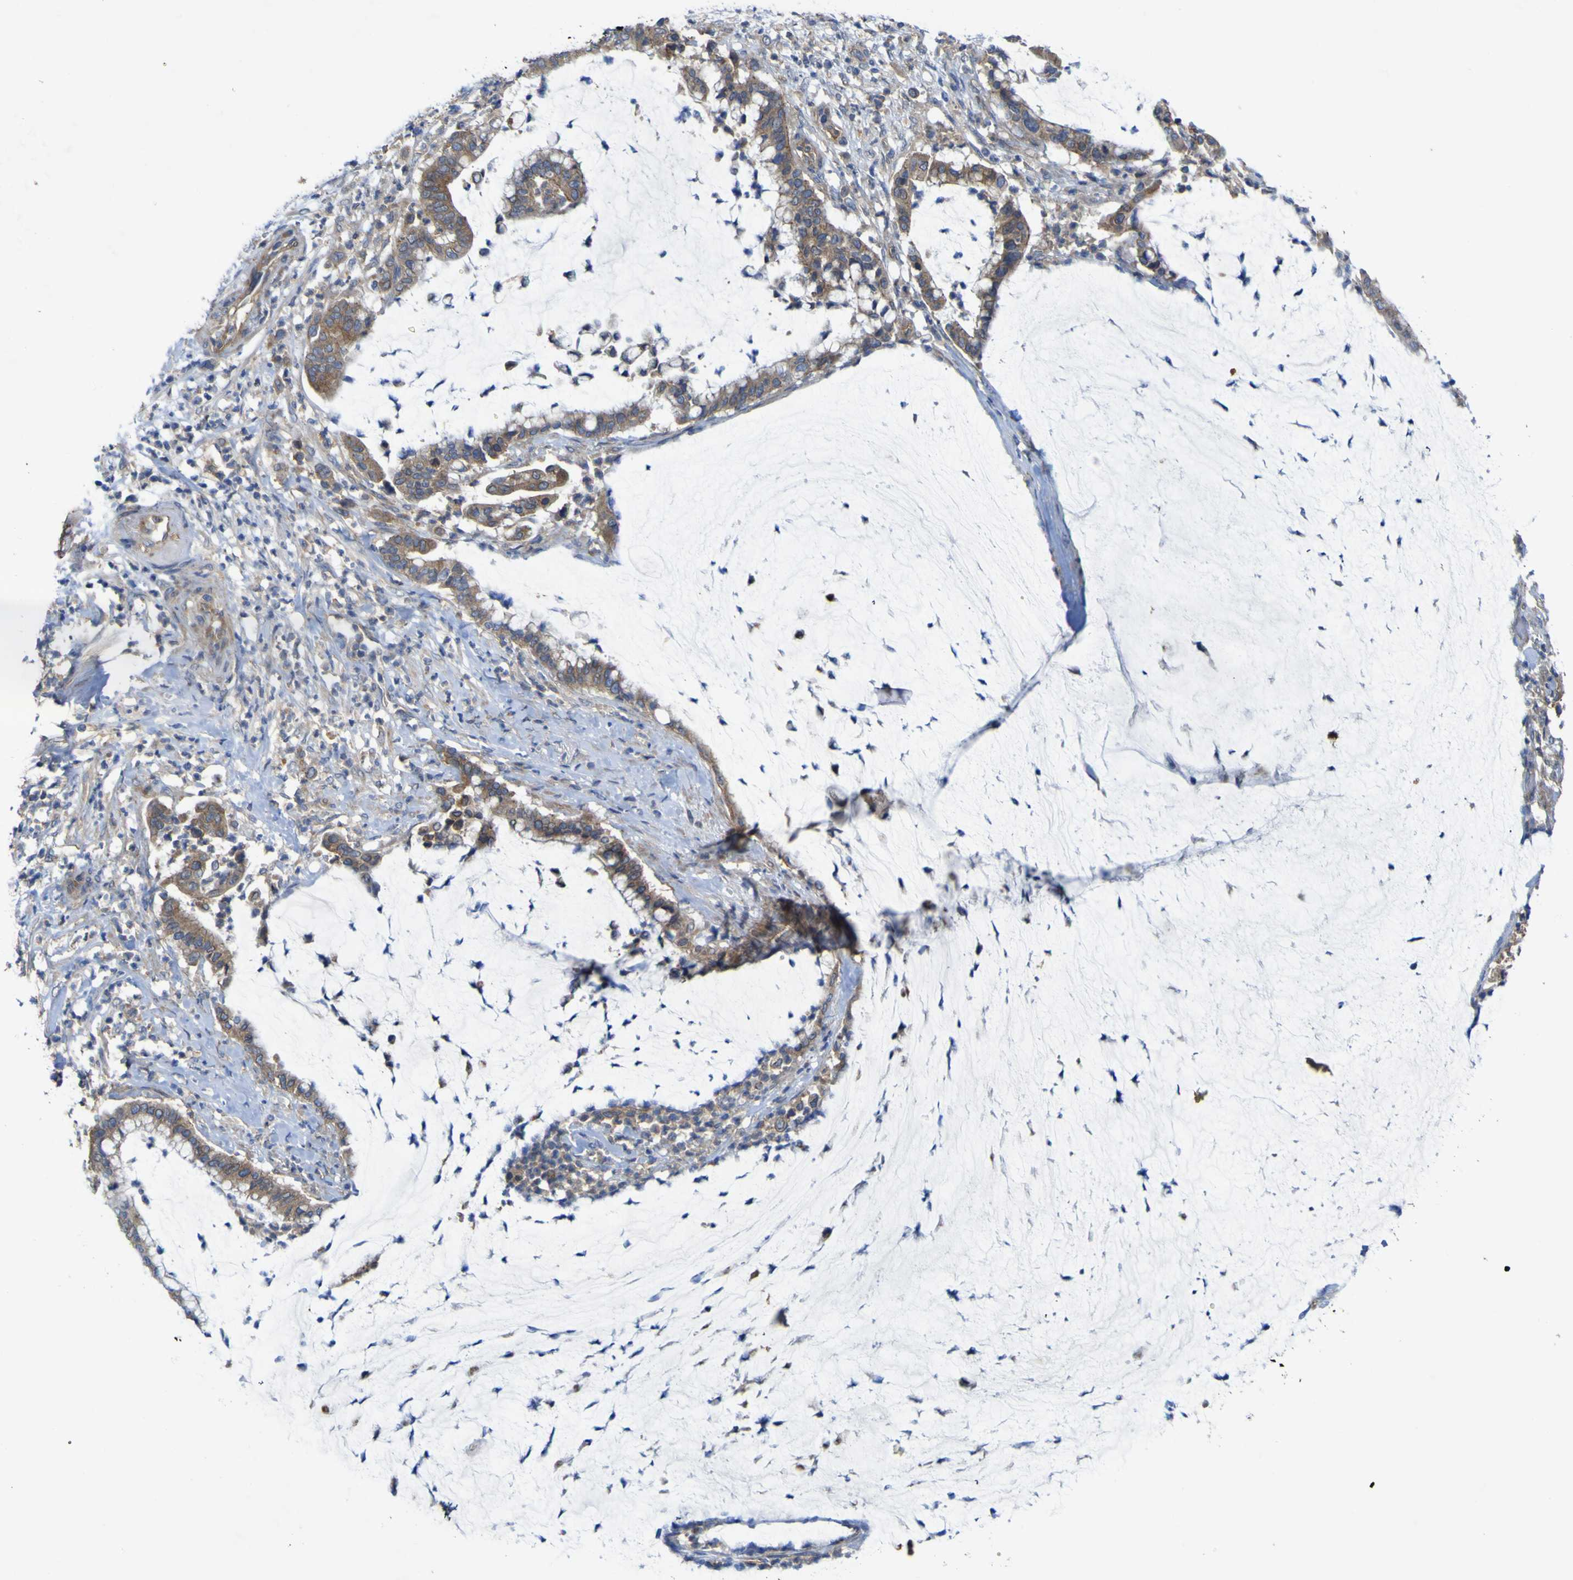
{"staining": {"intensity": "moderate", "quantity": ">75%", "location": "cytoplasmic/membranous"}, "tissue": "pancreatic cancer", "cell_type": "Tumor cells", "image_type": "cancer", "snomed": [{"axis": "morphology", "description": "Adenocarcinoma, NOS"}, {"axis": "topography", "description": "Pancreas"}], "caption": "Tumor cells exhibit medium levels of moderate cytoplasmic/membranous staining in about >75% of cells in human pancreatic cancer. The staining is performed using DAB (3,3'-diaminobenzidine) brown chromogen to label protein expression. The nuclei are counter-stained blue using hematoxylin.", "gene": "TNFSF15", "patient": {"sex": "male", "age": 41}}